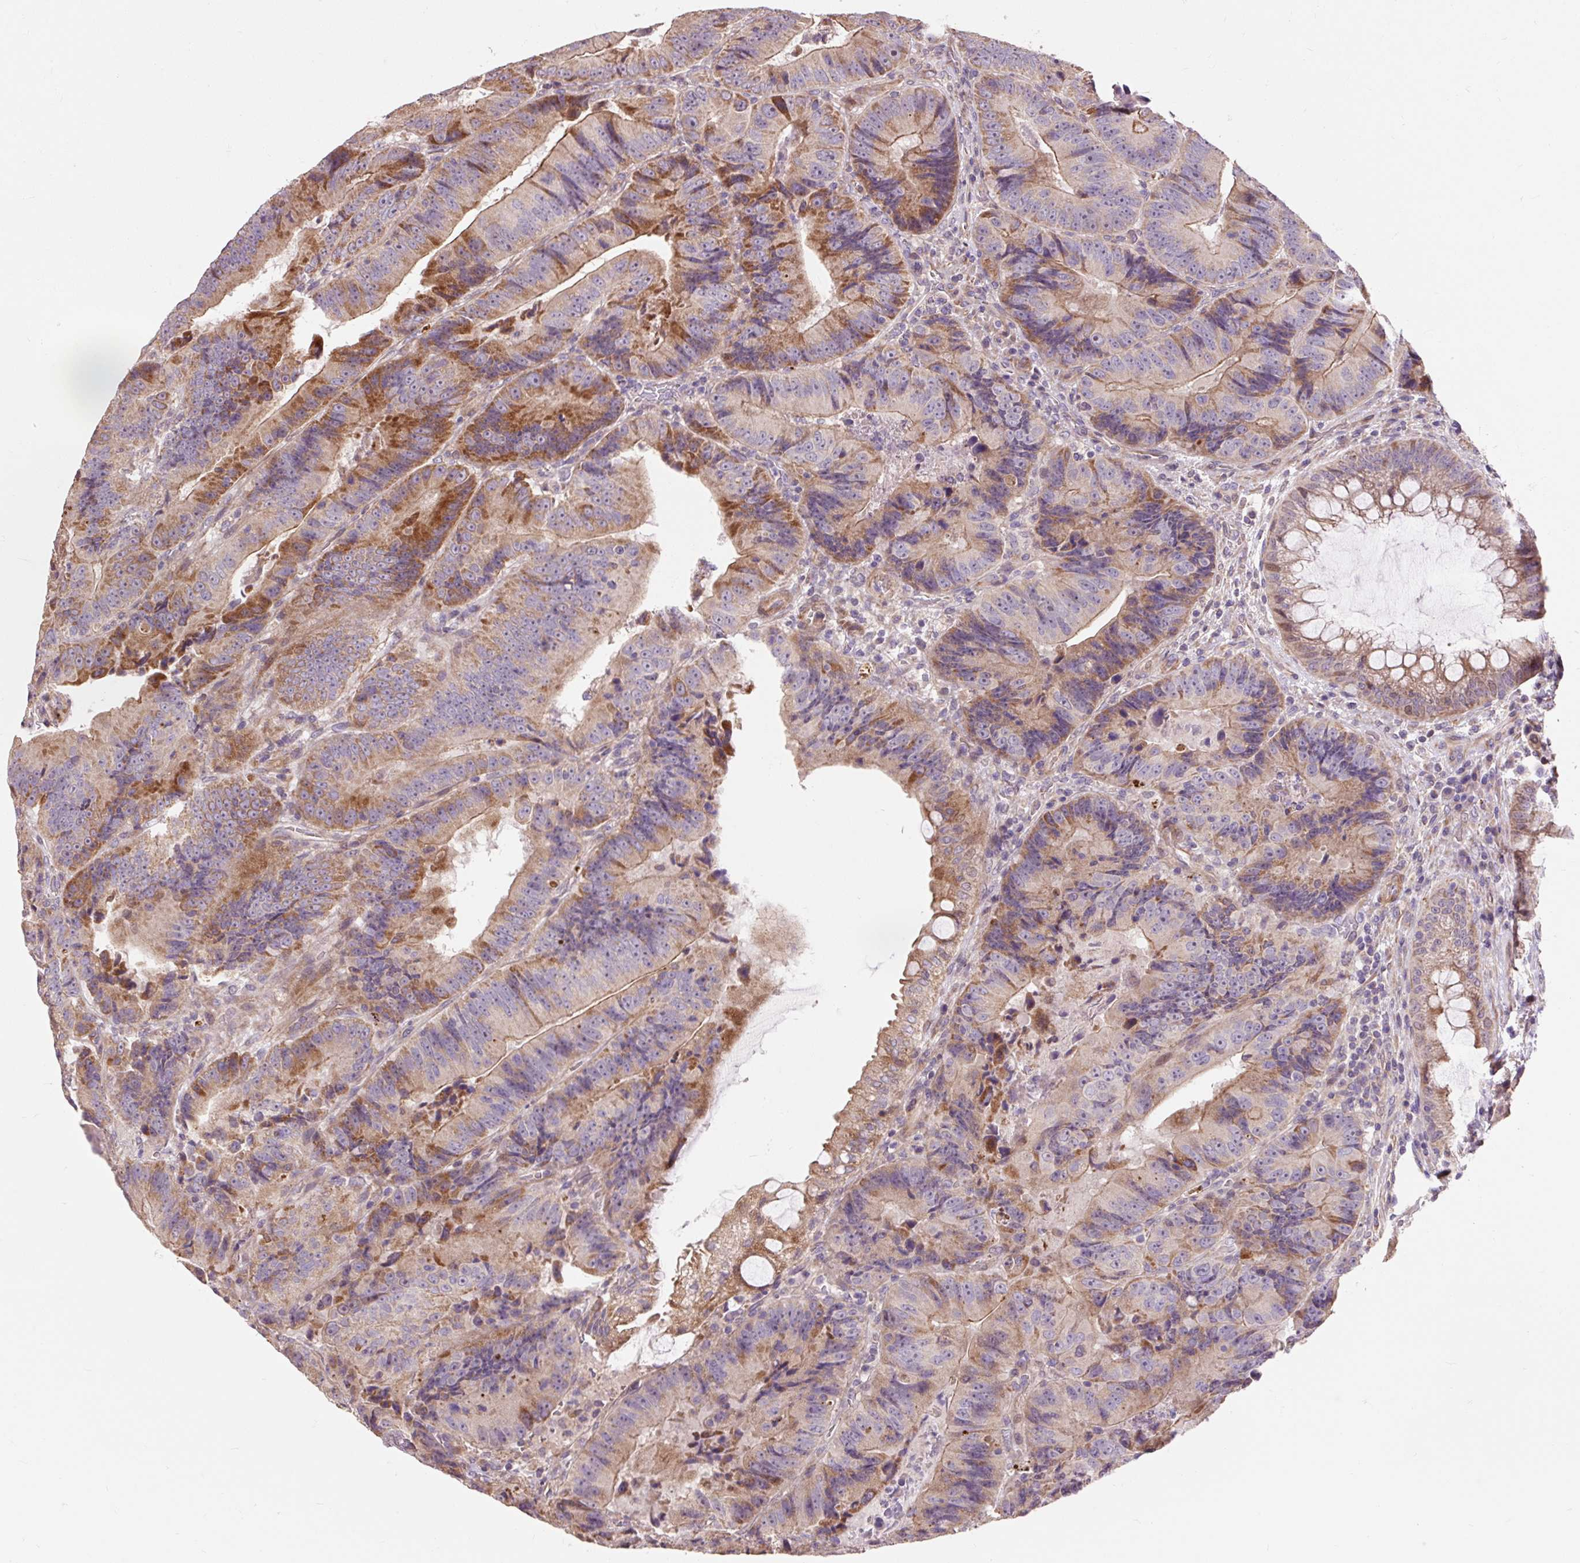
{"staining": {"intensity": "moderate", "quantity": ">75%", "location": "cytoplasmic/membranous"}, "tissue": "colorectal cancer", "cell_type": "Tumor cells", "image_type": "cancer", "snomed": [{"axis": "morphology", "description": "Adenocarcinoma, NOS"}, {"axis": "topography", "description": "Colon"}], "caption": "Adenocarcinoma (colorectal) stained with a protein marker shows moderate staining in tumor cells.", "gene": "PRIMPOL", "patient": {"sex": "female", "age": 86}}